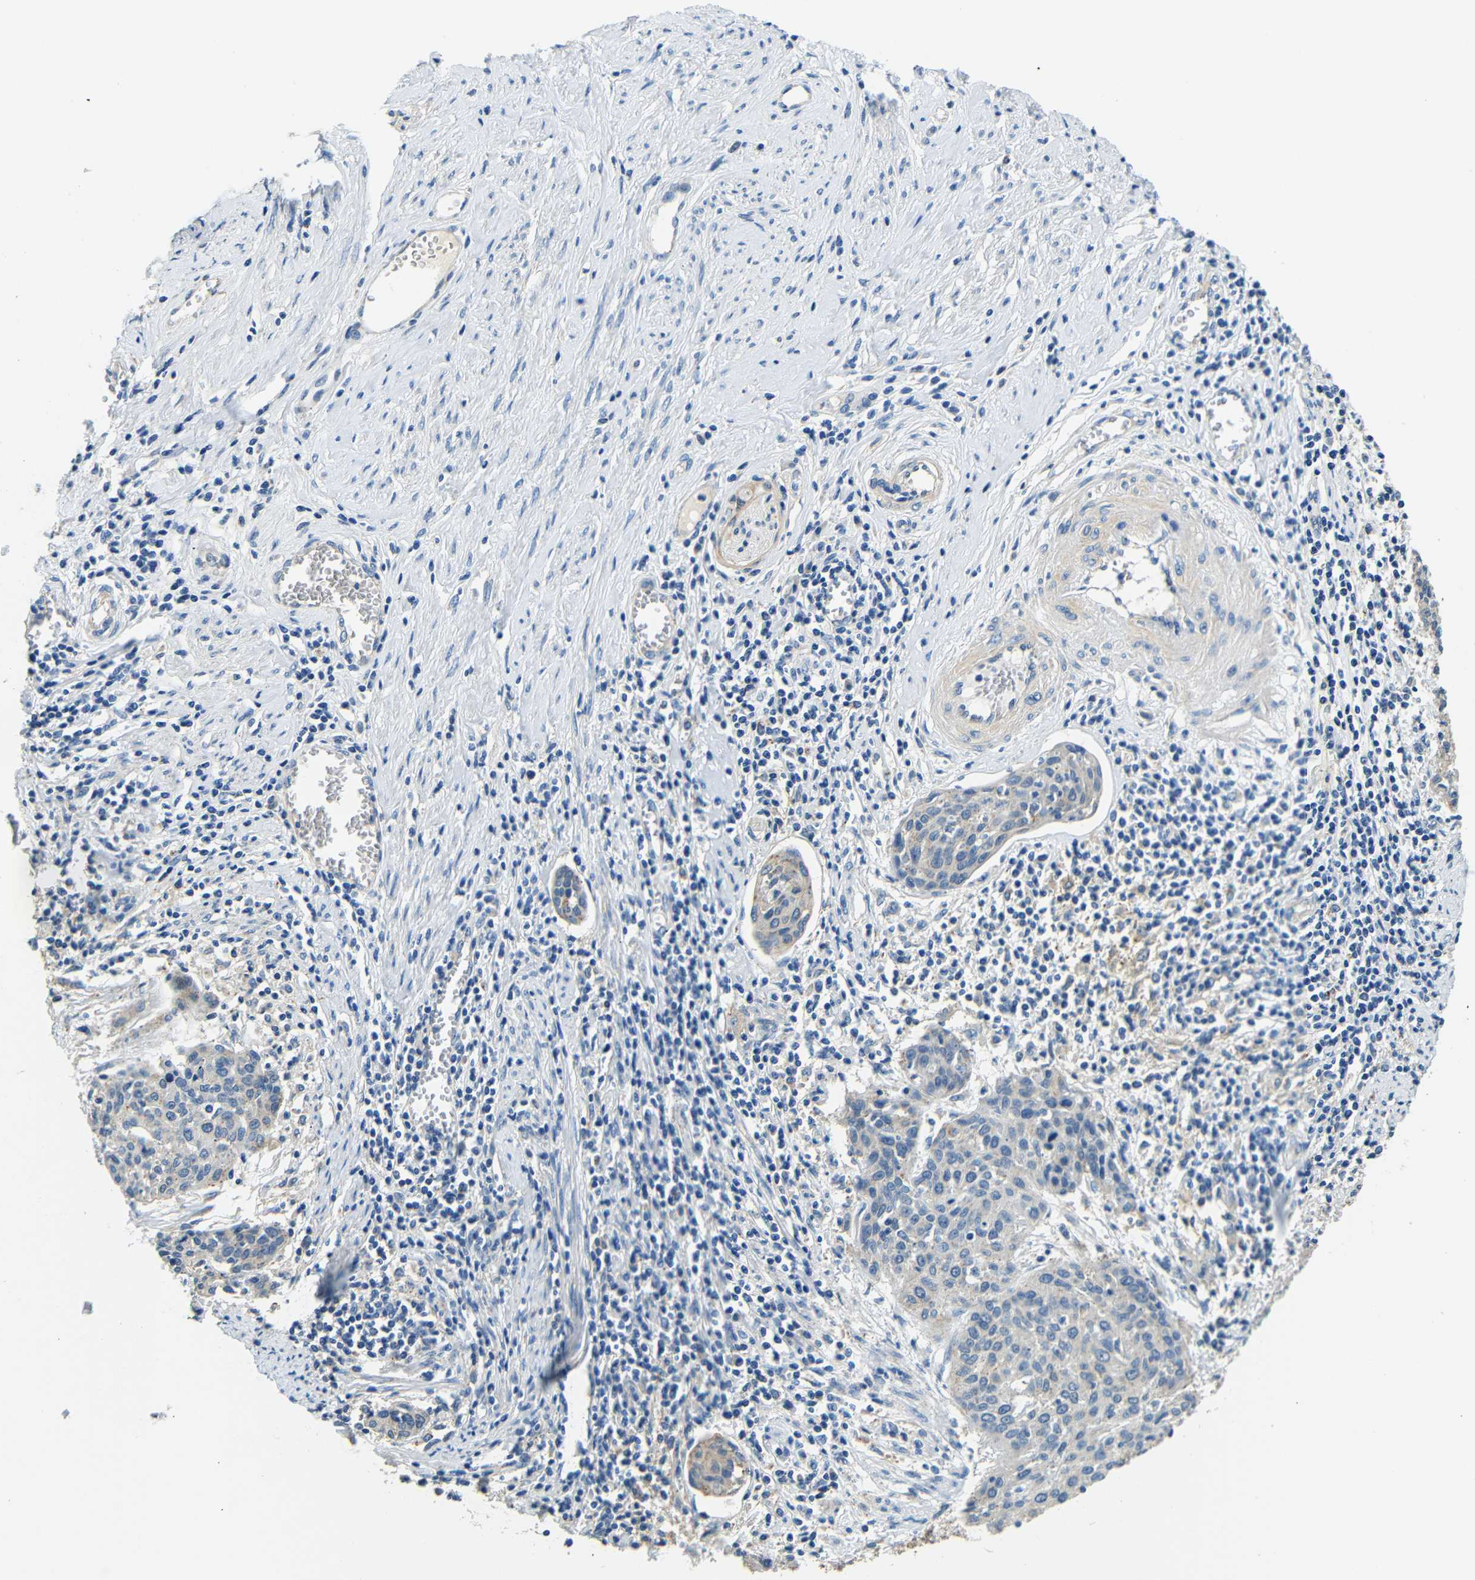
{"staining": {"intensity": "negative", "quantity": "none", "location": "none"}, "tissue": "cervical cancer", "cell_type": "Tumor cells", "image_type": "cancer", "snomed": [{"axis": "morphology", "description": "Squamous cell carcinoma, NOS"}, {"axis": "topography", "description": "Cervix"}], "caption": "Tumor cells show no significant positivity in cervical squamous cell carcinoma.", "gene": "FMO5", "patient": {"sex": "female", "age": 38}}